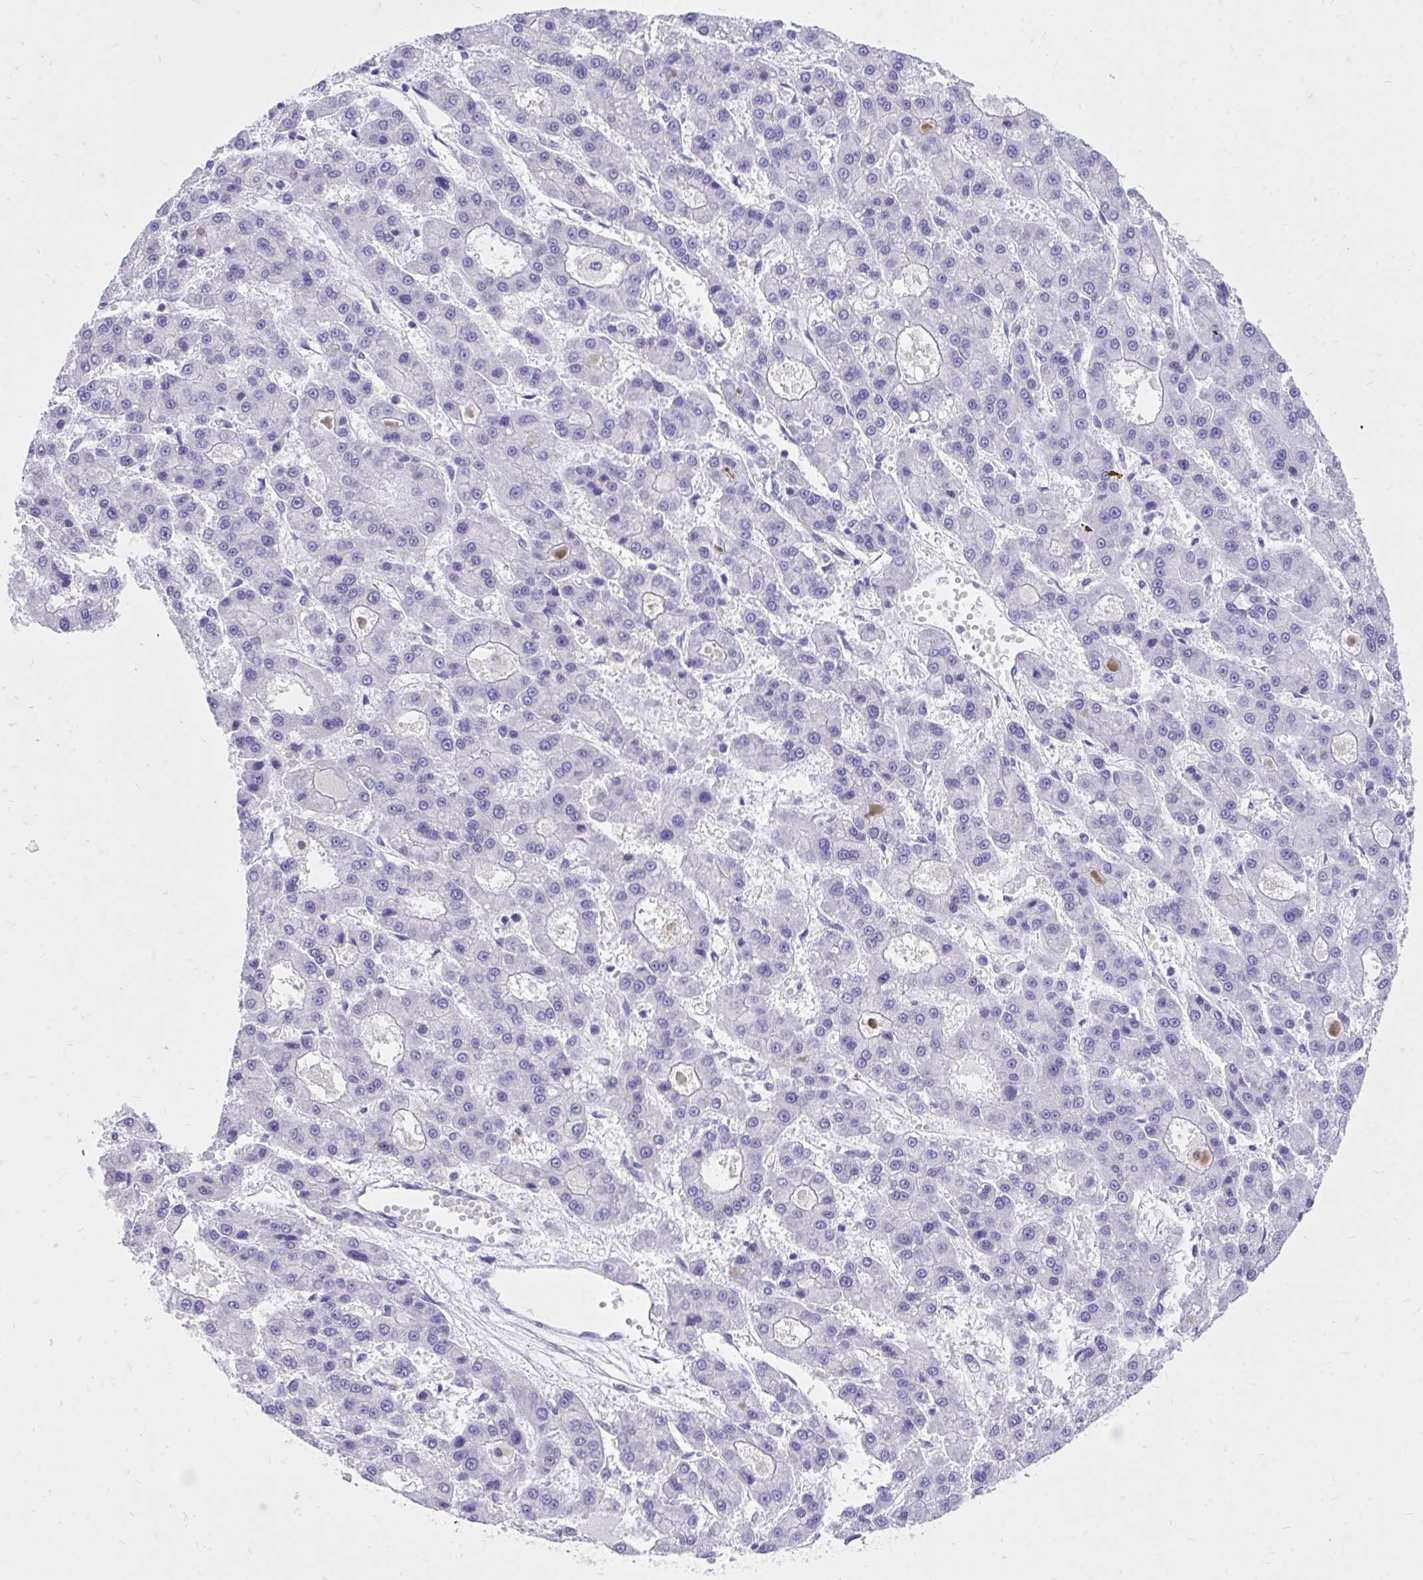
{"staining": {"intensity": "negative", "quantity": "none", "location": "none"}, "tissue": "liver cancer", "cell_type": "Tumor cells", "image_type": "cancer", "snomed": [{"axis": "morphology", "description": "Carcinoma, Hepatocellular, NOS"}, {"axis": "topography", "description": "Liver"}], "caption": "Protein analysis of liver hepatocellular carcinoma shows no significant positivity in tumor cells.", "gene": "MON1A", "patient": {"sex": "male", "age": 70}}